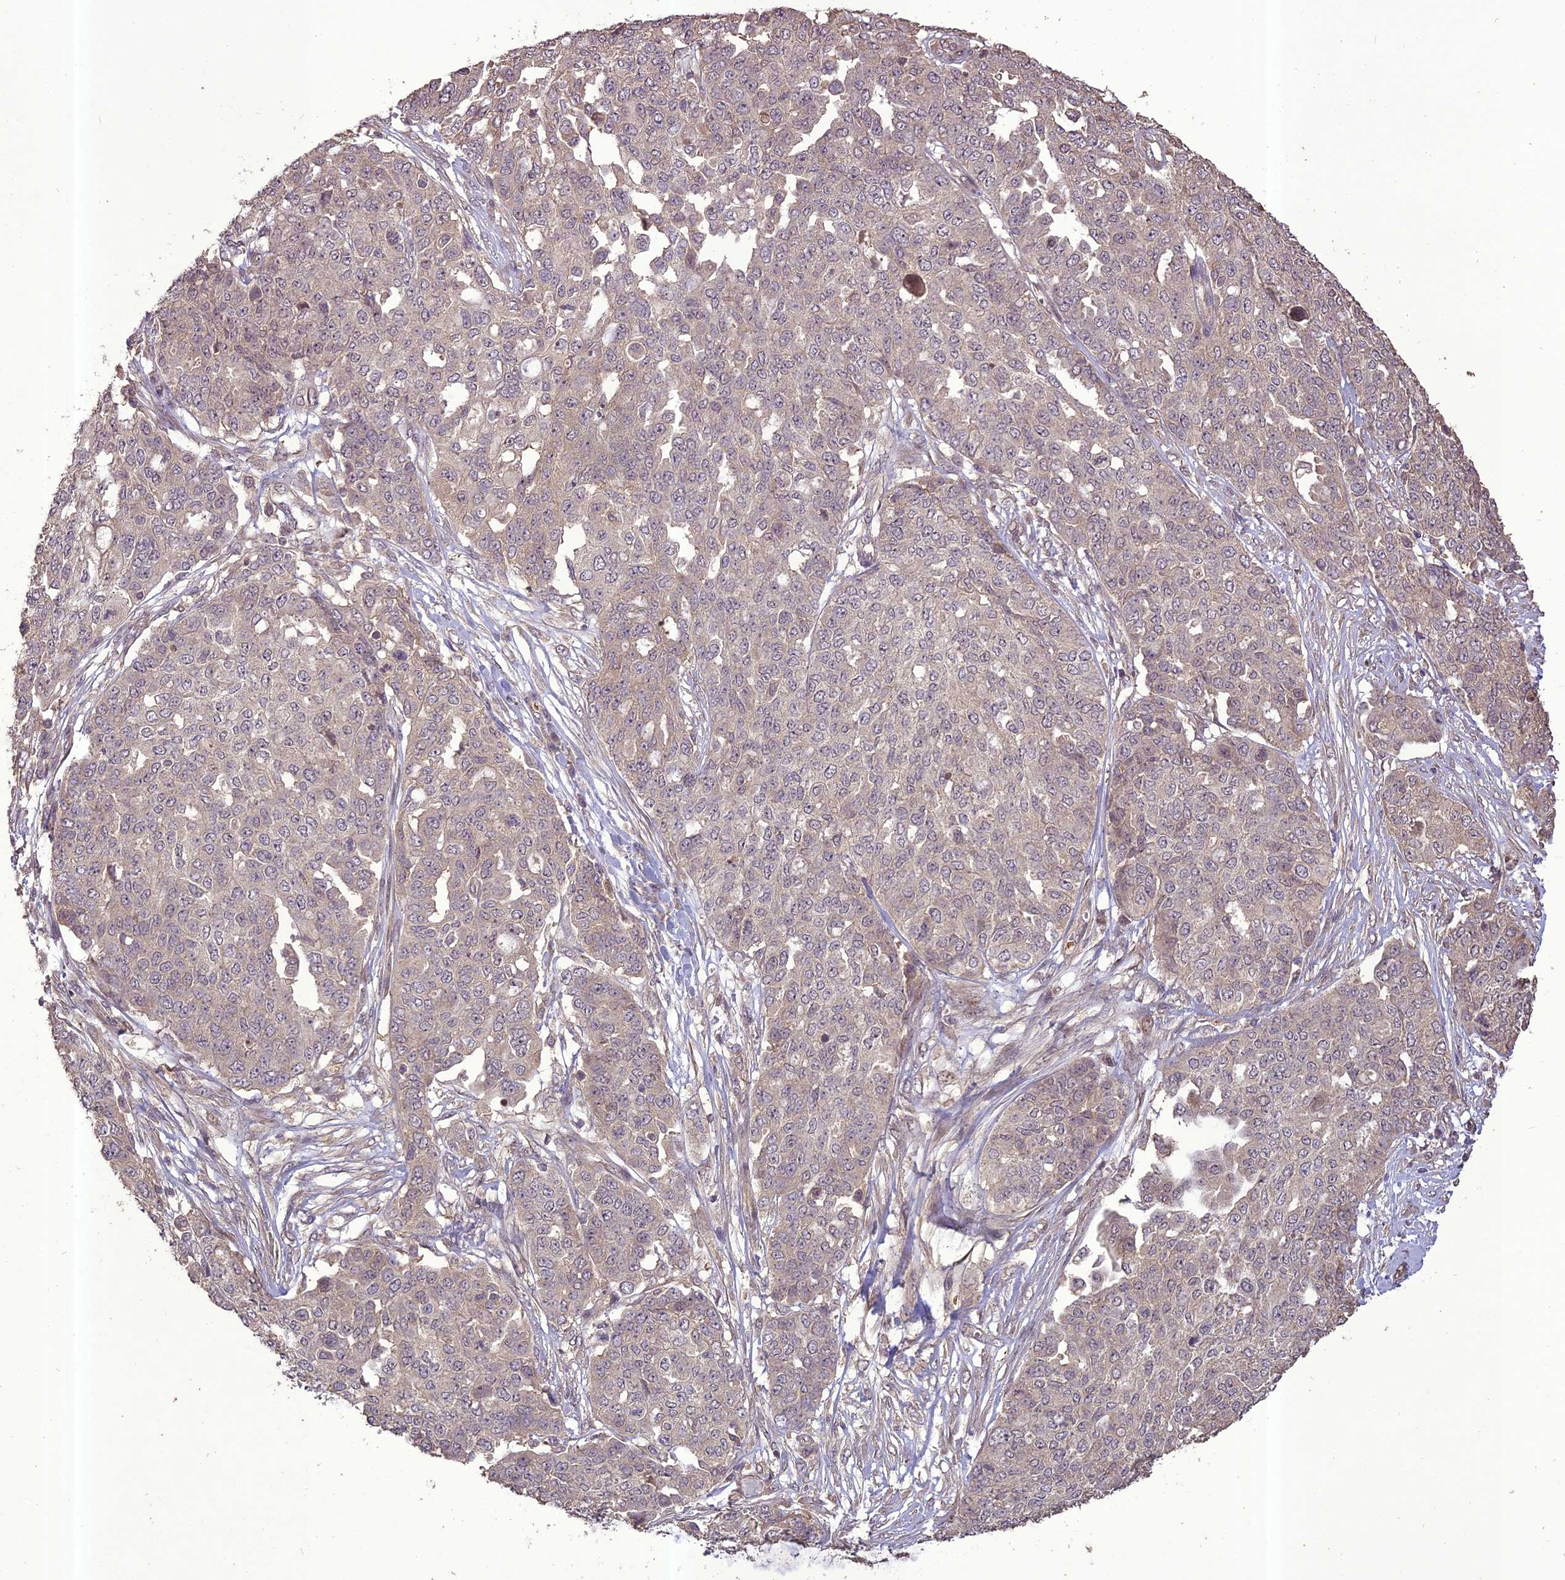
{"staining": {"intensity": "negative", "quantity": "none", "location": "none"}, "tissue": "ovarian cancer", "cell_type": "Tumor cells", "image_type": "cancer", "snomed": [{"axis": "morphology", "description": "Cystadenocarcinoma, serous, NOS"}, {"axis": "topography", "description": "Soft tissue"}, {"axis": "topography", "description": "Ovary"}], "caption": "DAB (3,3'-diaminobenzidine) immunohistochemical staining of human serous cystadenocarcinoma (ovarian) displays no significant staining in tumor cells.", "gene": "TIGD7", "patient": {"sex": "female", "age": 57}}